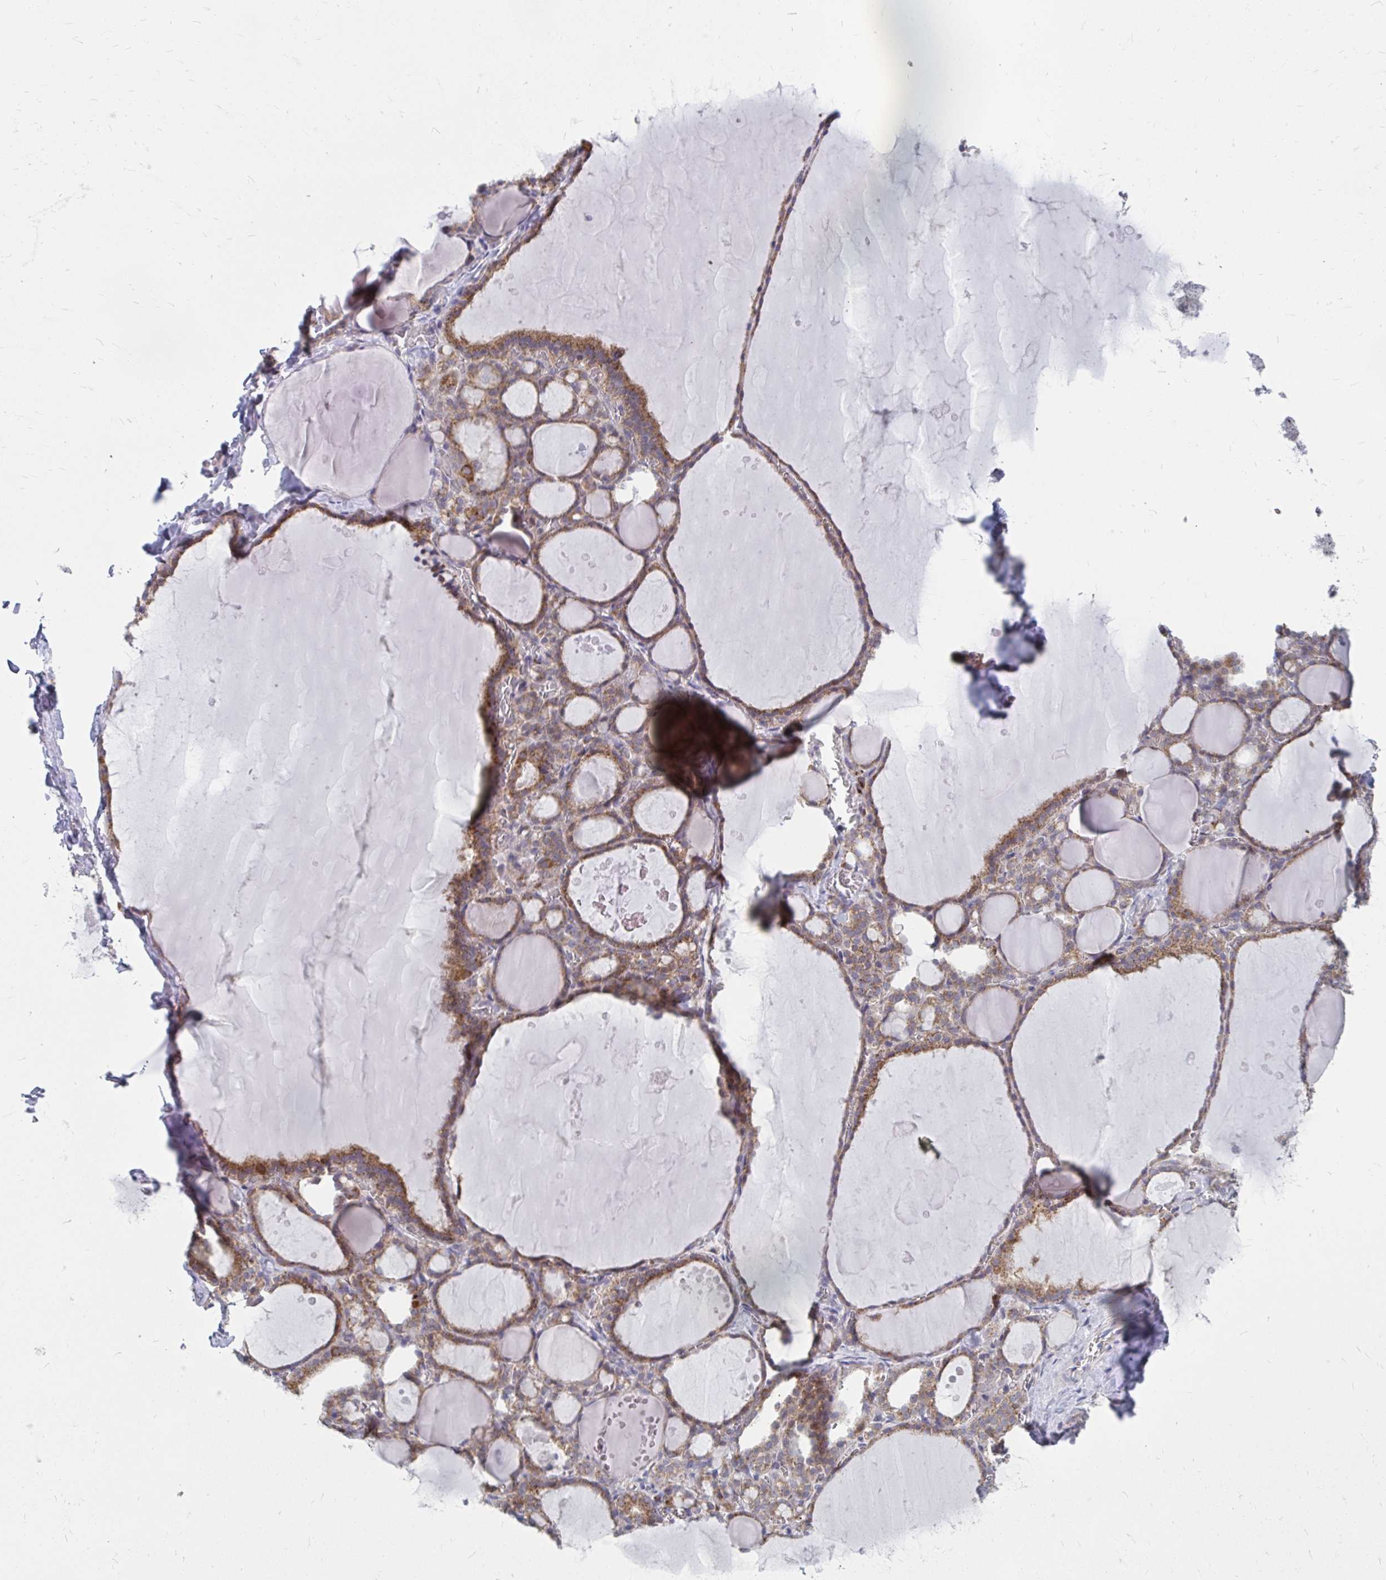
{"staining": {"intensity": "moderate", "quantity": ">75%", "location": "cytoplasmic/membranous"}, "tissue": "thyroid gland", "cell_type": "Glandular cells", "image_type": "normal", "snomed": [{"axis": "morphology", "description": "Normal tissue, NOS"}, {"axis": "topography", "description": "Thyroid gland"}], "caption": "A medium amount of moderate cytoplasmic/membranous positivity is seen in about >75% of glandular cells in benign thyroid gland.", "gene": "PABIR3", "patient": {"sex": "male", "age": 56}}